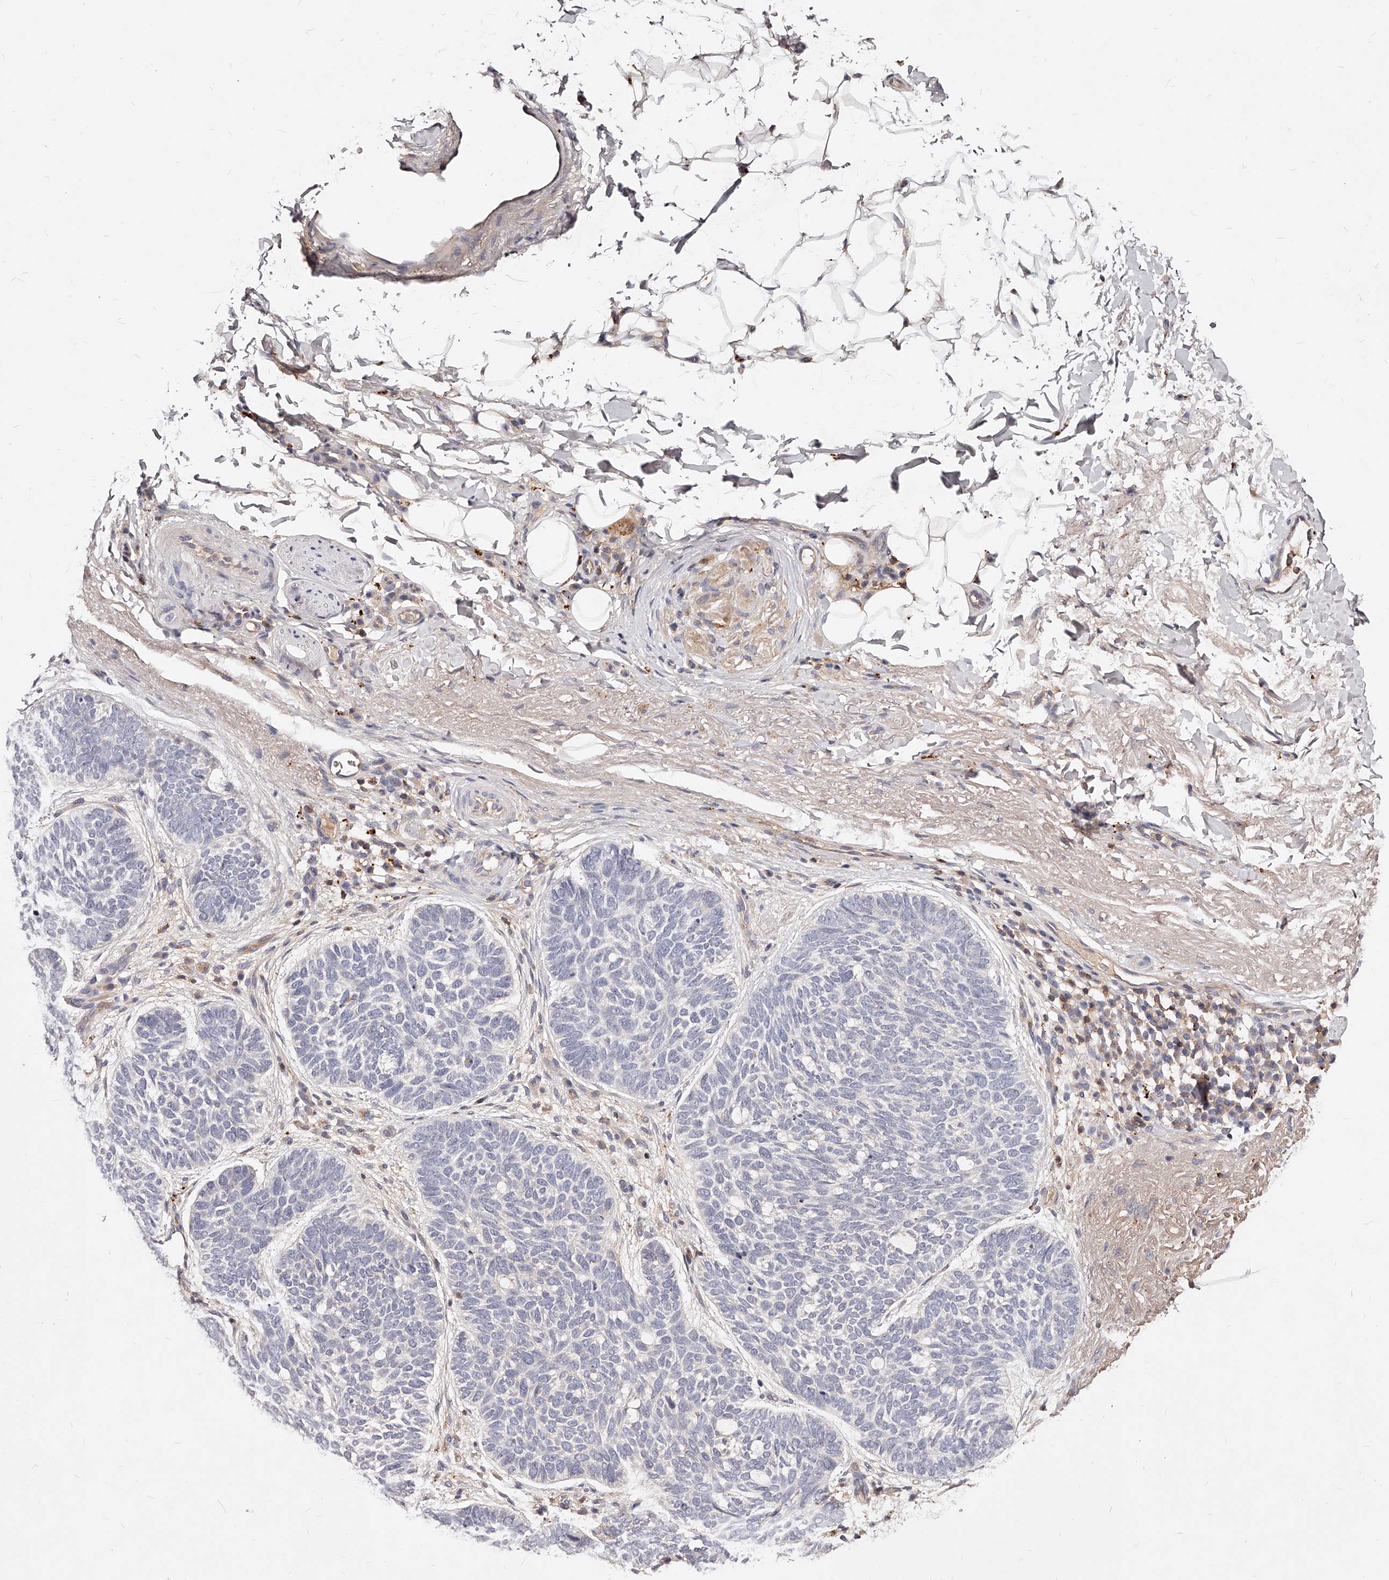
{"staining": {"intensity": "negative", "quantity": "none", "location": "none"}, "tissue": "skin cancer", "cell_type": "Tumor cells", "image_type": "cancer", "snomed": [{"axis": "morphology", "description": "Basal cell carcinoma"}, {"axis": "topography", "description": "Skin"}], "caption": "High magnification brightfield microscopy of skin cancer (basal cell carcinoma) stained with DAB (brown) and counterstained with hematoxylin (blue): tumor cells show no significant expression.", "gene": "PHACTR1", "patient": {"sex": "female", "age": 85}}